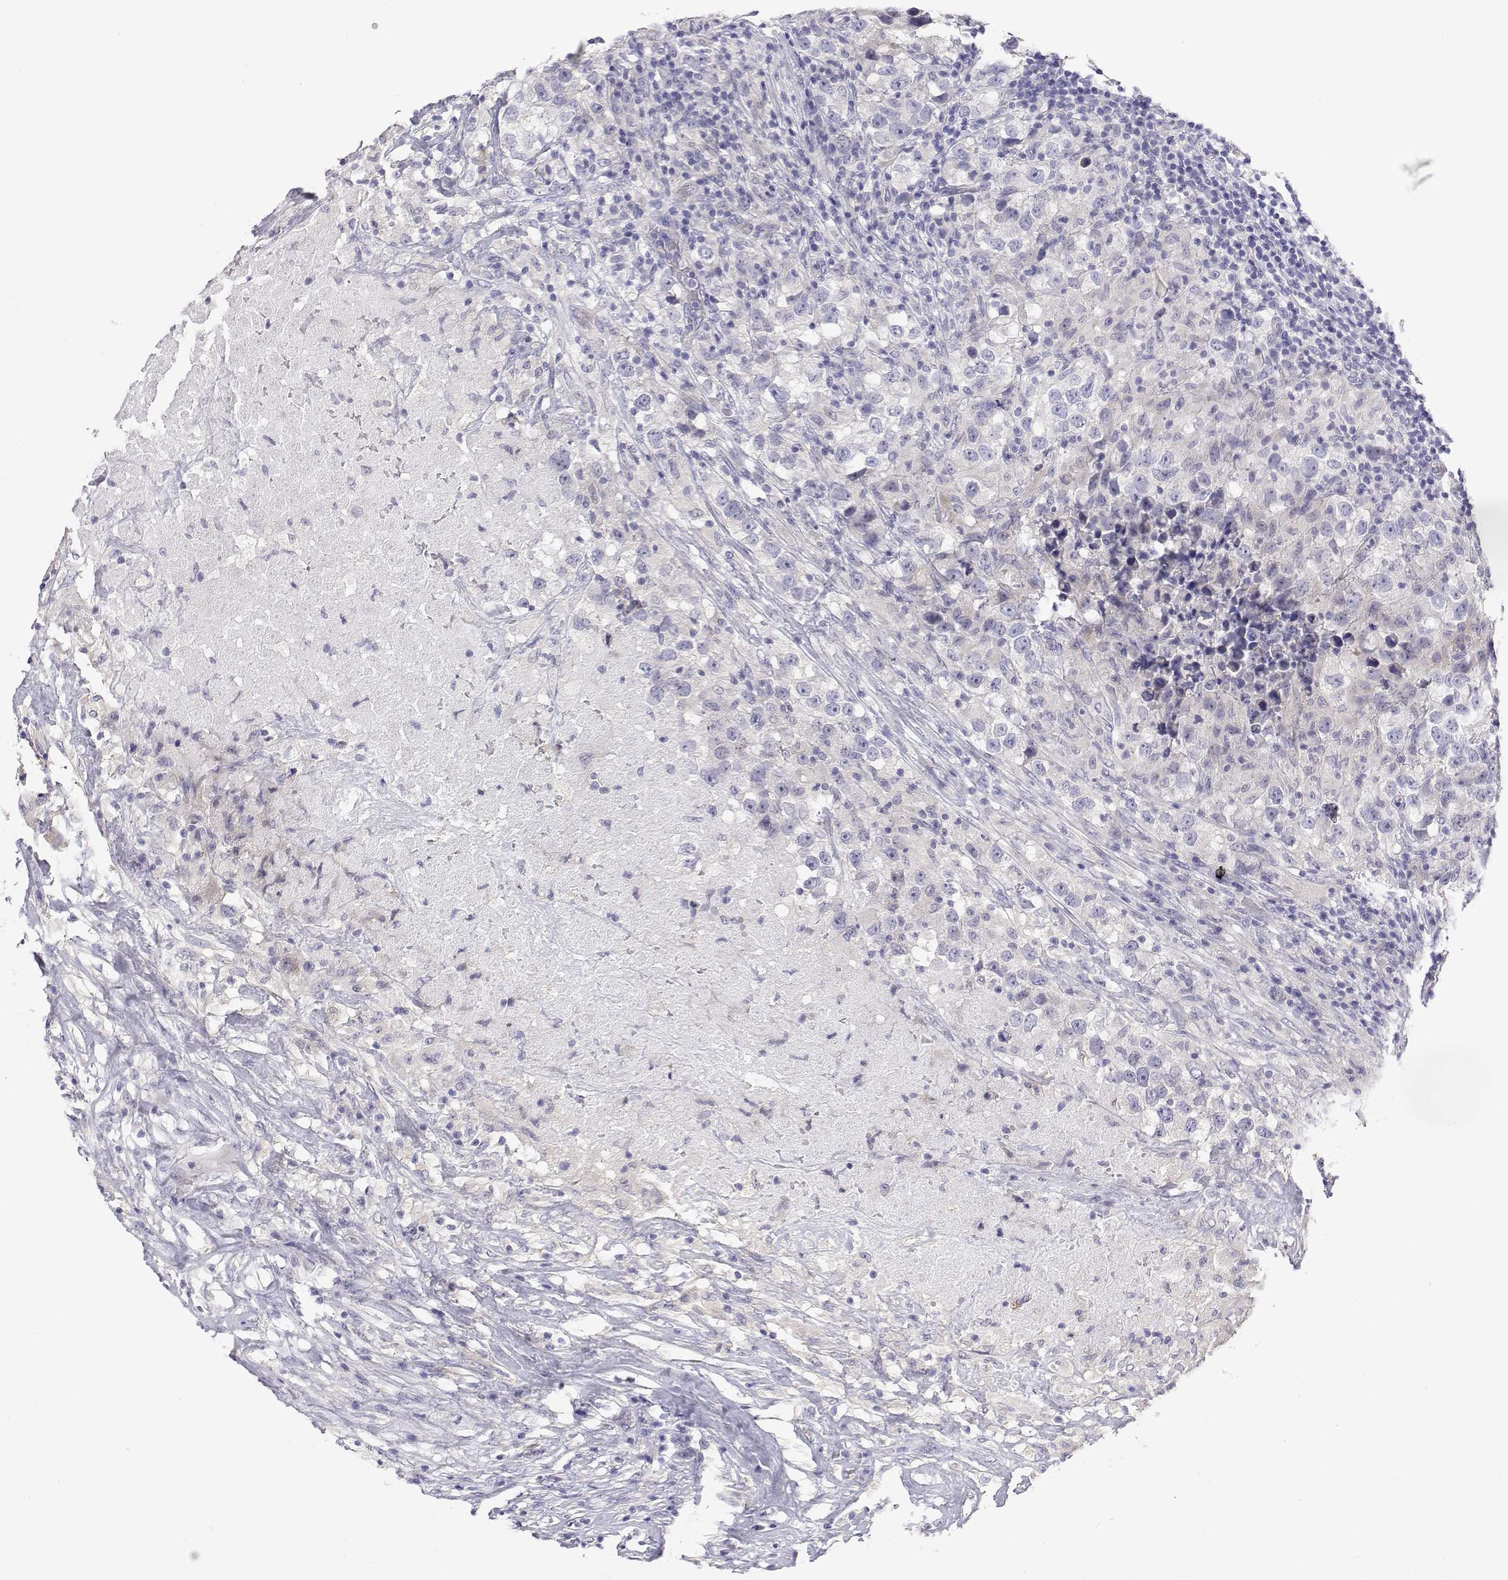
{"staining": {"intensity": "negative", "quantity": "none", "location": "none"}, "tissue": "testis cancer", "cell_type": "Tumor cells", "image_type": "cancer", "snomed": [{"axis": "morphology", "description": "Seminoma, NOS"}, {"axis": "topography", "description": "Testis"}], "caption": "A micrograph of testis seminoma stained for a protein exhibits no brown staining in tumor cells. (DAB immunohistochemistry visualized using brightfield microscopy, high magnification).", "gene": "LY6D", "patient": {"sex": "male", "age": 46}}